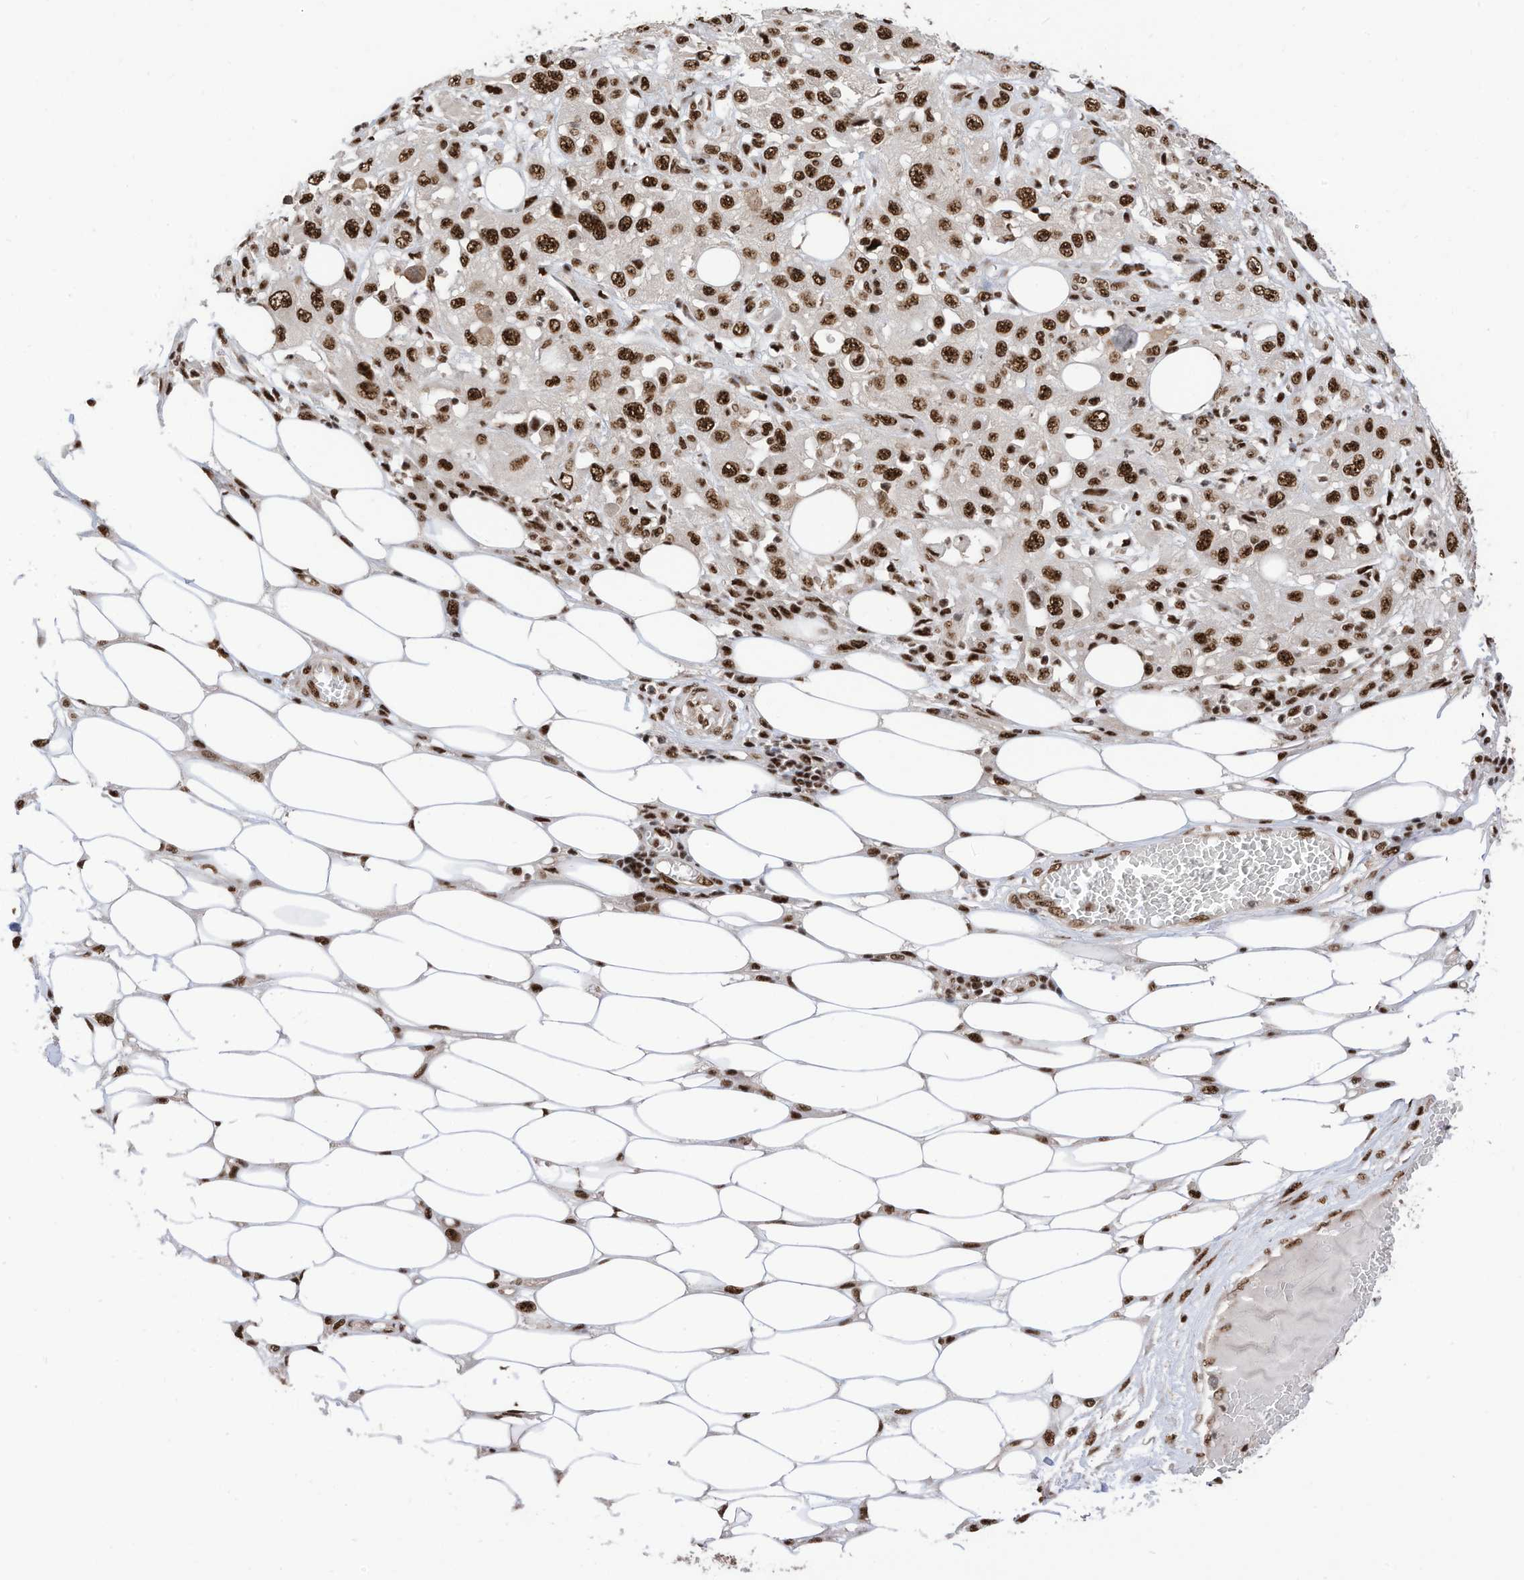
{"staining": {"intensity": "strong", "quantity": ">75%", "location": "nuclear"}, "tissue": "skin cancer", "cell_type": "Tumor cells", "image_type": "cancer", "snomed": [{"axis": "morphology", "description": "Squamous cell carcinoma, NOS"}, {"axis": "morphology", "description": "Squamous cell carcinoma, metastatic, NOS"}, {"axis": "topography", "description": "Skin"}, {"axis": "topography", "description": "Lymph node"}], "caption": "This is an image of immunohistochemistry (IHC) staining of skin cancer (squamous cell carcinoma), which shows strong expression in the nuclear of tumor cells.", "gene": "SF3A3", "patient": {"sex": "male", "age": 75}}